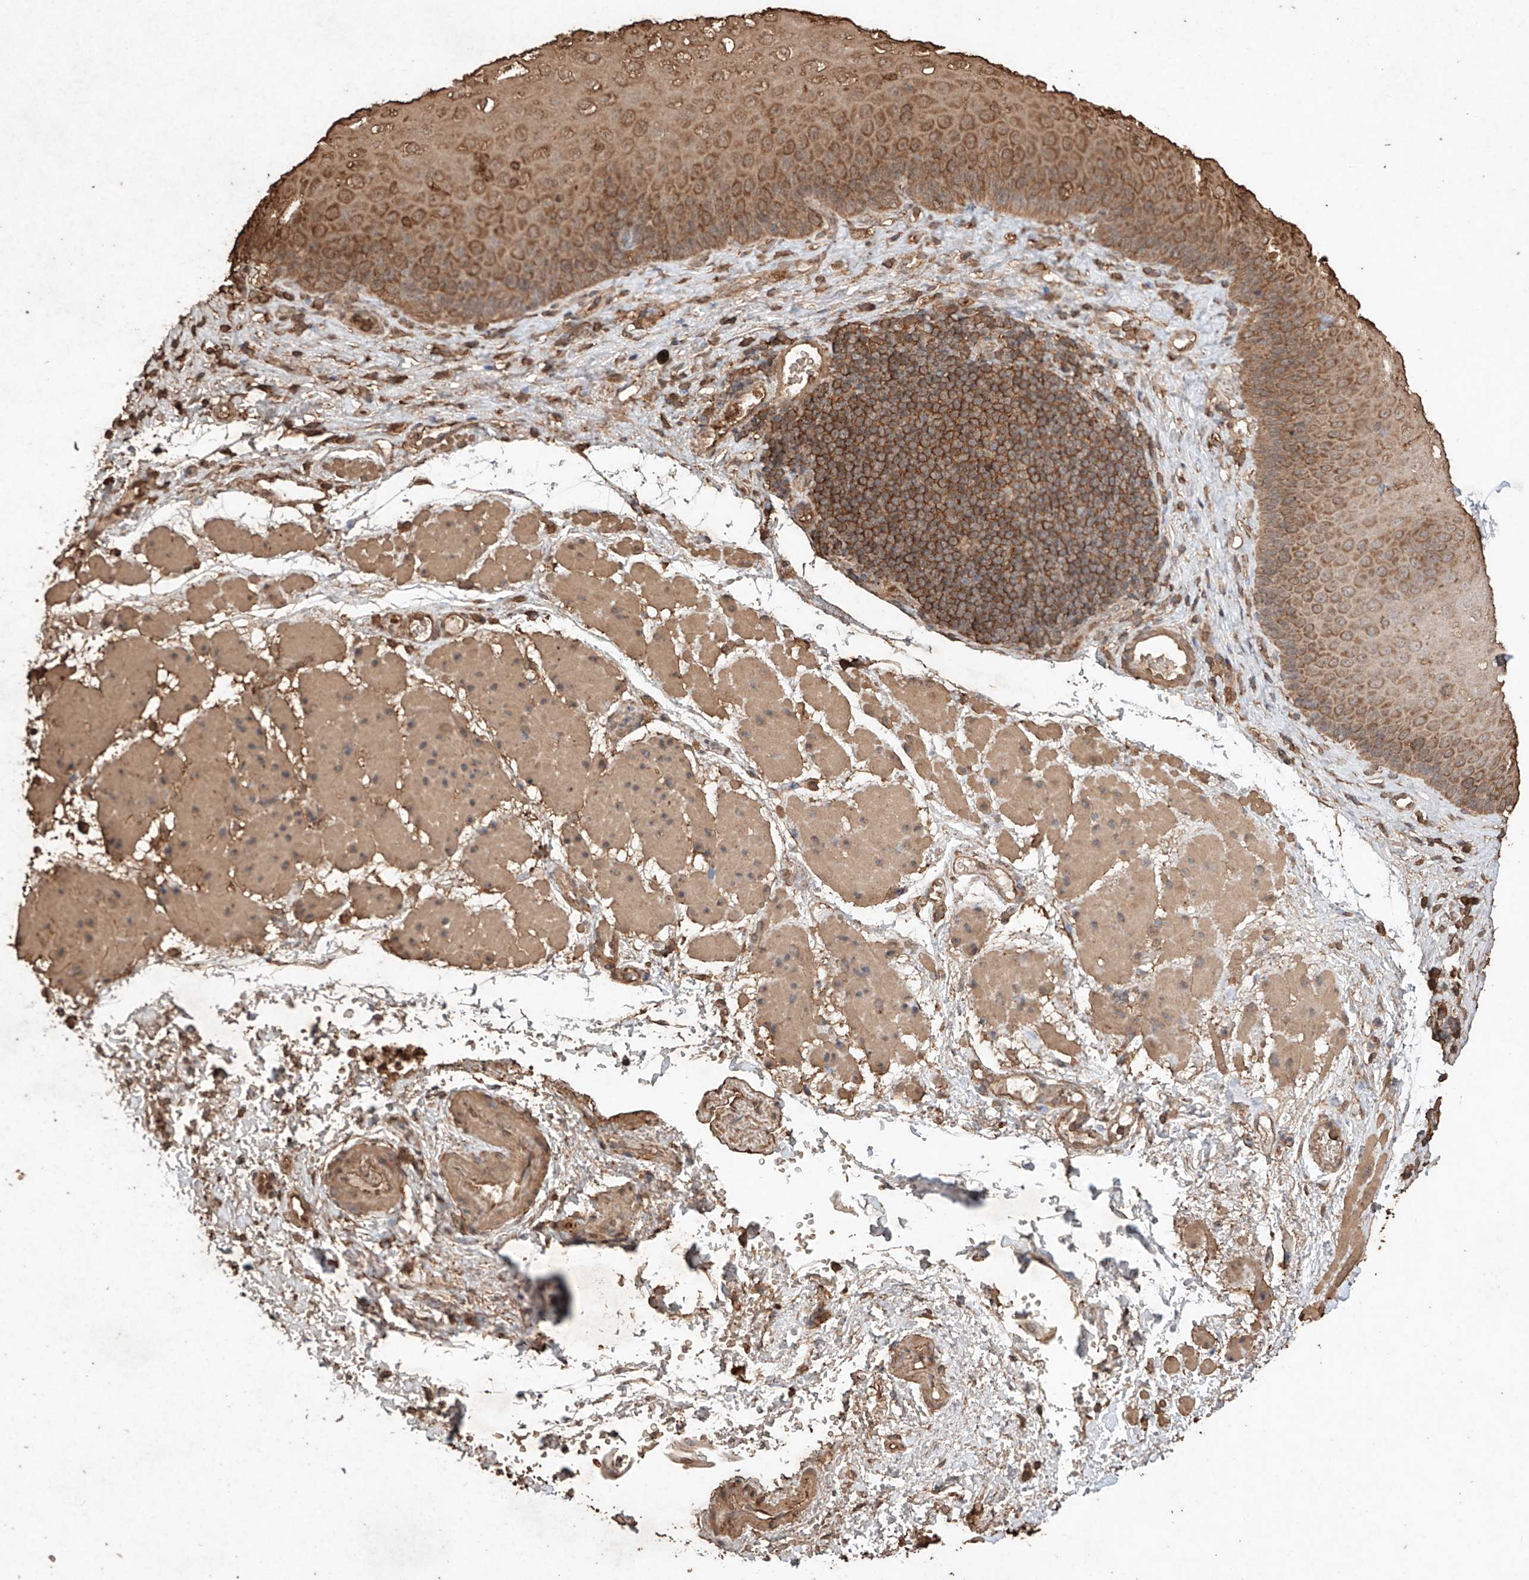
{"staining": {"intensity": "moderate", "quantity": ">75%", "location": "cytoplasmic/membranous"}, "tissue": "esophagus", "cell_type": "Squamous epithelial cells", "image_type": "normal", "snomed": [{"axis": "morphology", "description": "Normal tissue, NOS"}, {"axis": "topography", "description": "Esophagus"}], "caption": "A brown stain shows moderate cytoplasmic/membranous positivity of a protein in squamous epithelial cells of unremarkable human esophagus. (Stains: DAB (3,3'-diaminobenzidine) in brown, nuclei in blue, Microscopy: brightfield microscopy at high magnification).", "gene": "M6PR", "patient": {"sex": "female", "age": 66}}